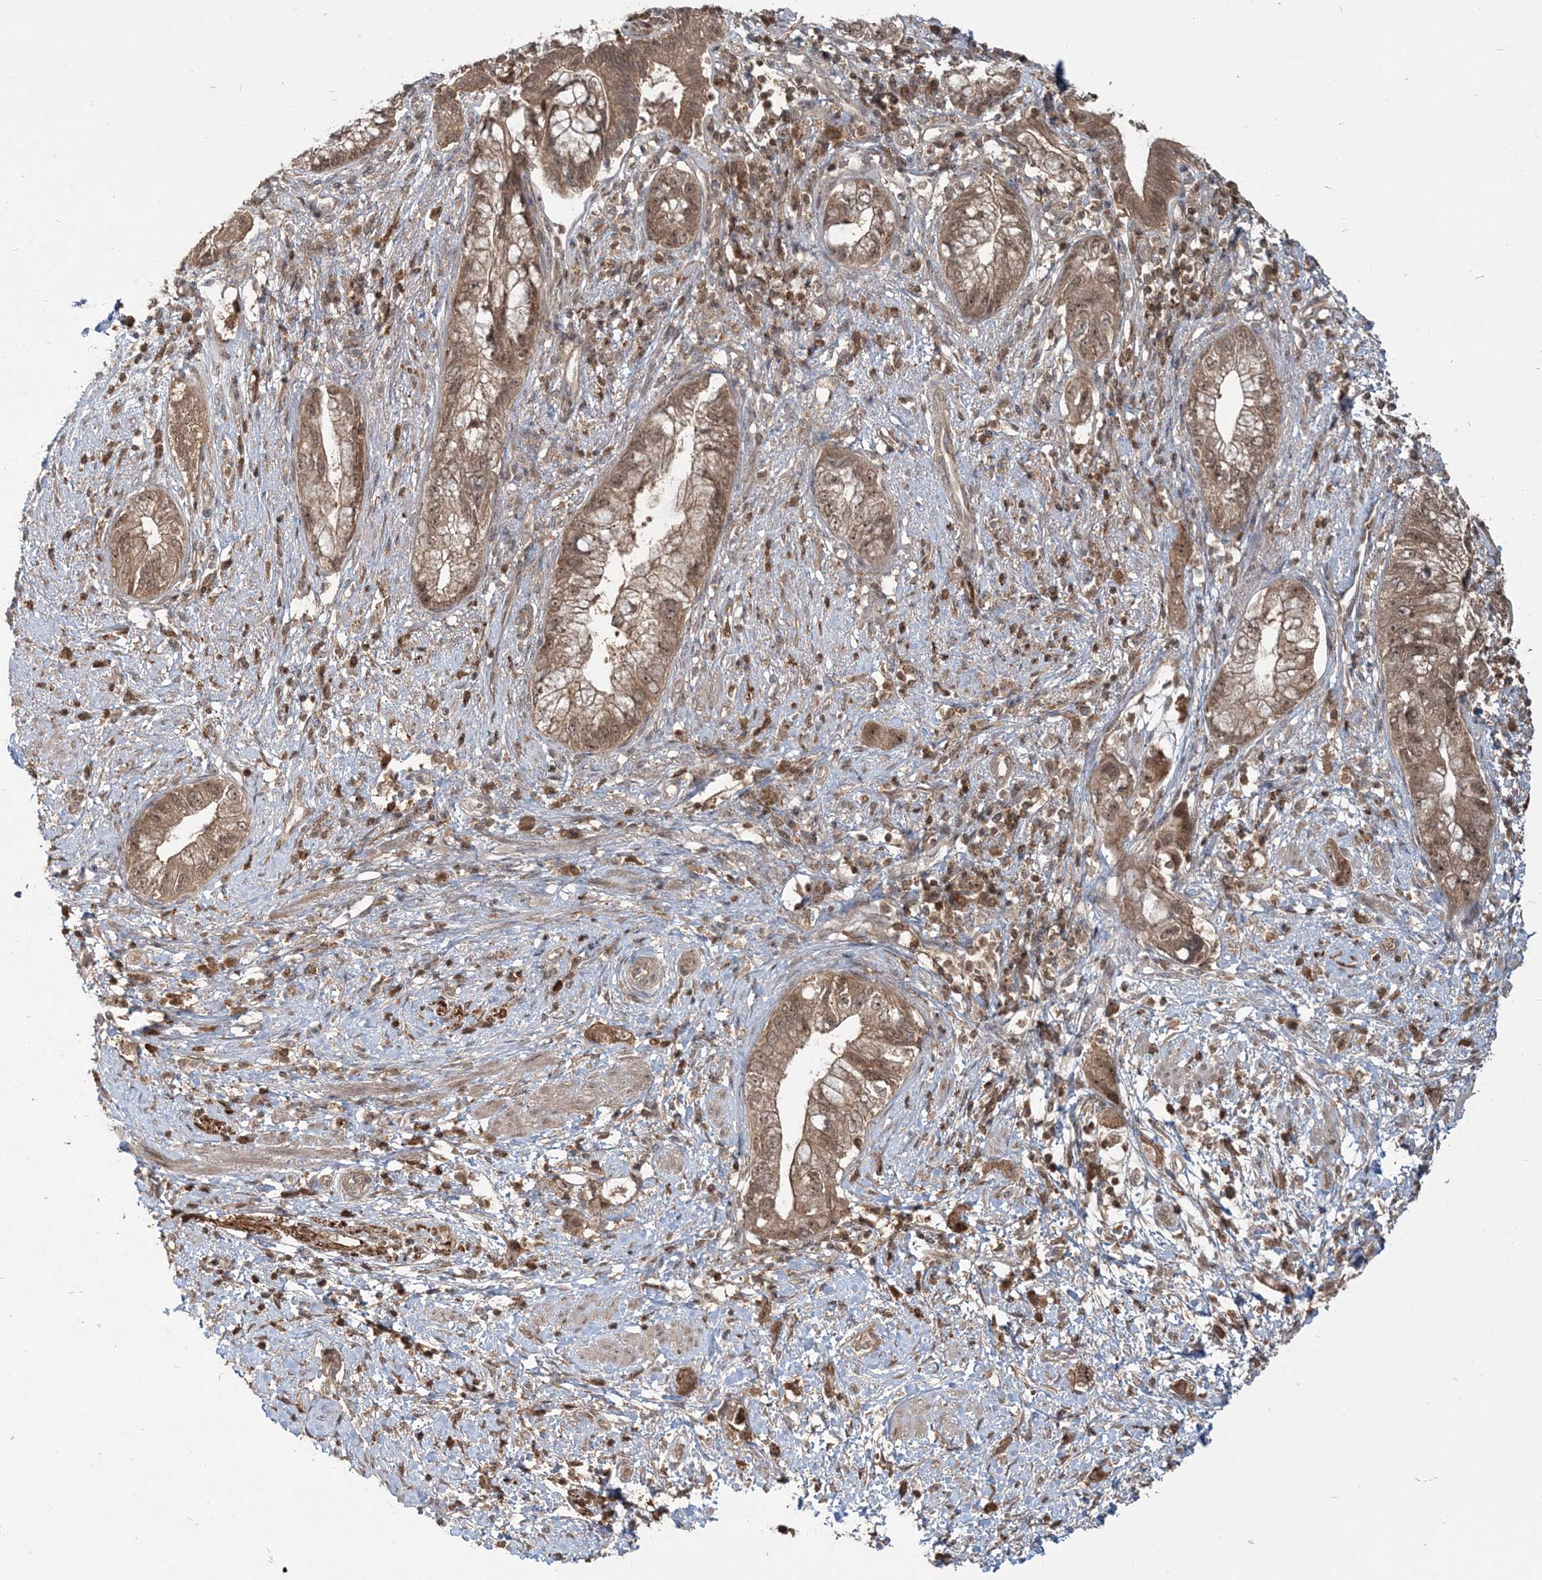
{"staining": {"intensity": "moderate", "quantity": ">75%", "location": "cytoplasmic/membranous,nuclear"}, "tissue": "pancreatic cancer", "cell_type": "Tumor cells", "image_type": "cancer", "snomed": [{"axis": "morphology", "description": "Adenocarcinoma, NOS"}, {"axis": "topography", "description": "Pancreas"}], "caption": "High-power microscopy captured an immunohistochemistry (IHC) micrograph of adenocarcinoma (pancreatic), revealing moderate cytoplasmic/membranous and nuclear positivity in about >75% of tumor cells.", "gene": "CAB39", "patient": {"sex": "female", "age": 73}}